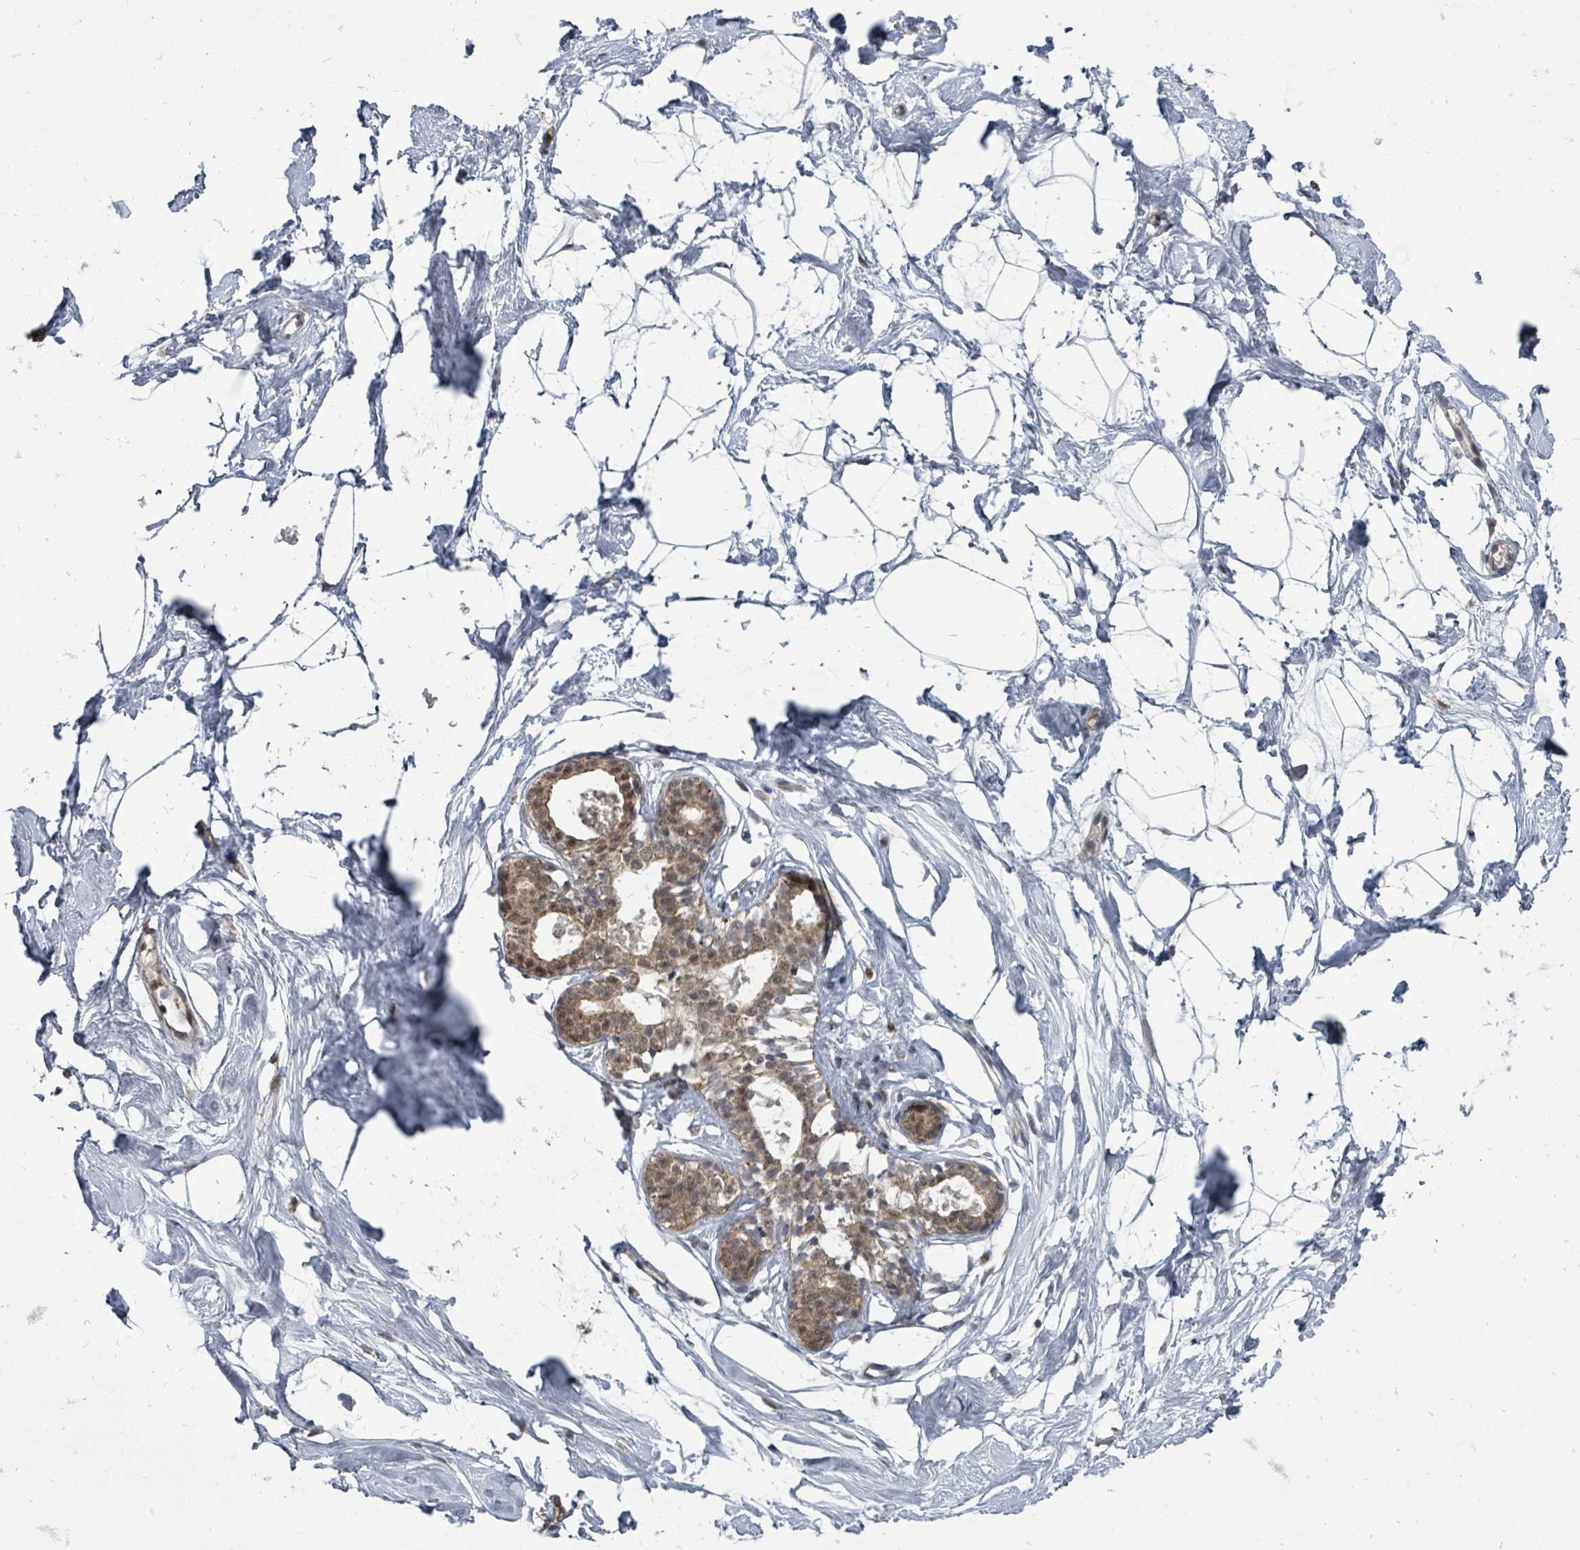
{"staining": {"intensity": "negative", "quantity": "none", "location": "none"}, "tissue": "breast", "cell_type": "Adipocytes", "image_type": "normal", "snomed": [{"axis": "morphology", "description": "Normal tissue, NOS"}, {"axis": "morphology", "description": "Adenoma, NOS"}, {"axis": "topography", "description": "Breast"}], "caption": "Adipocytes show no significant protein staining in unremarkable breast. (IHC, brightfield microscopy, high magnification).", "gene": "MAGOHB", "patient": {"sex": "female", "age": 23}}